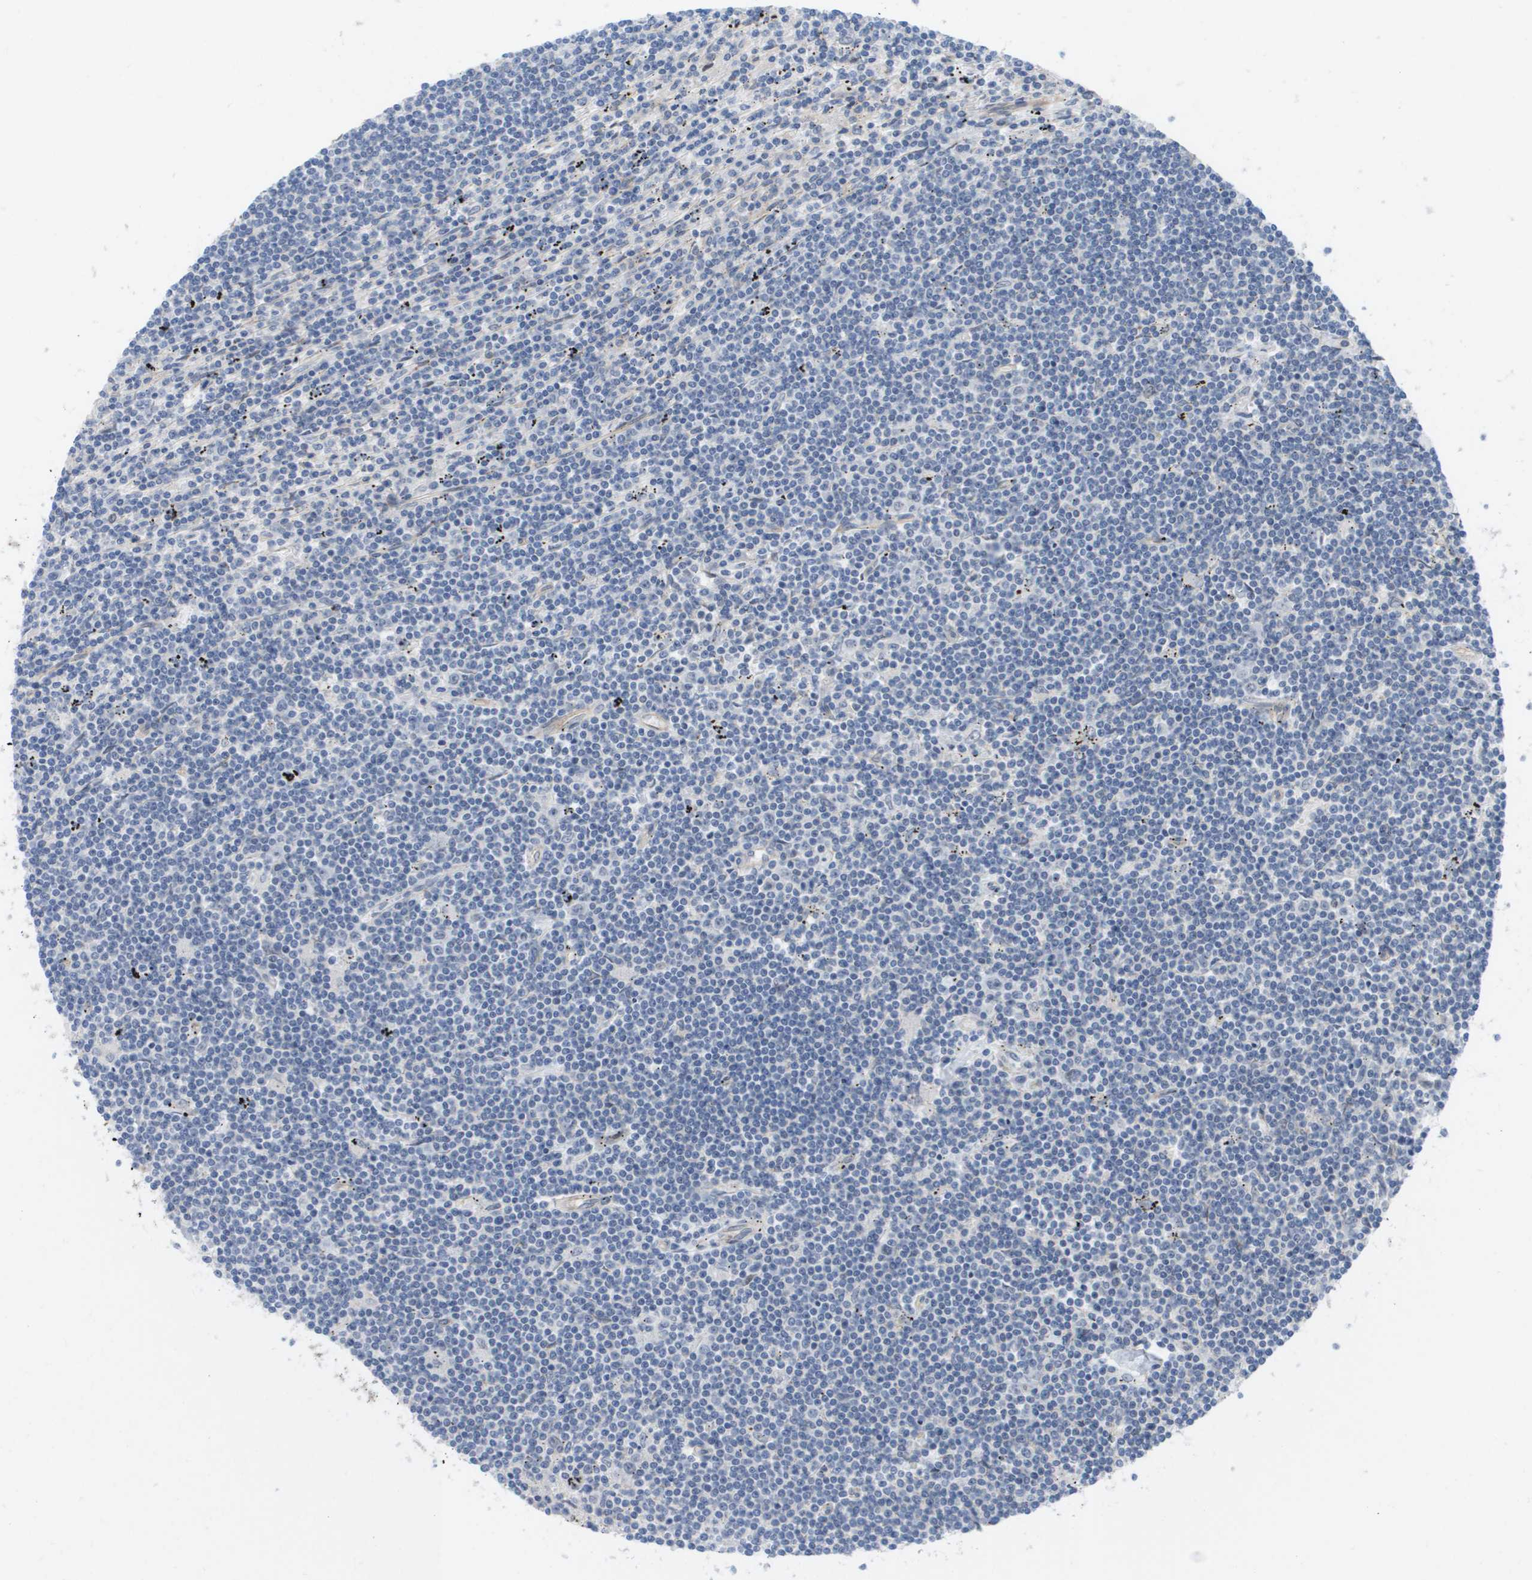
{"staining": {"intensity": "negative", "quantity": "none", "location": "none"}, "tissue": "lymphoma", "cell_type": "Tumor cells", "image_type": "cancer", "snomed": [{"axis": "morphology", "description": "Malignant lymphoma, non-Hodgkin's type, Low grade"}, {"axis": "topography", "description": "Spleen"}], "caption": "A high-resolution micrograph shows immunohistochemistry (IHC) staining of malignant lymphoma, non-Hodgkin's type (low-grade), which reveals no significant positivity in tumor cells.", "gene": "MTARC2", "patient": {"sex": "male", "age": 76}}